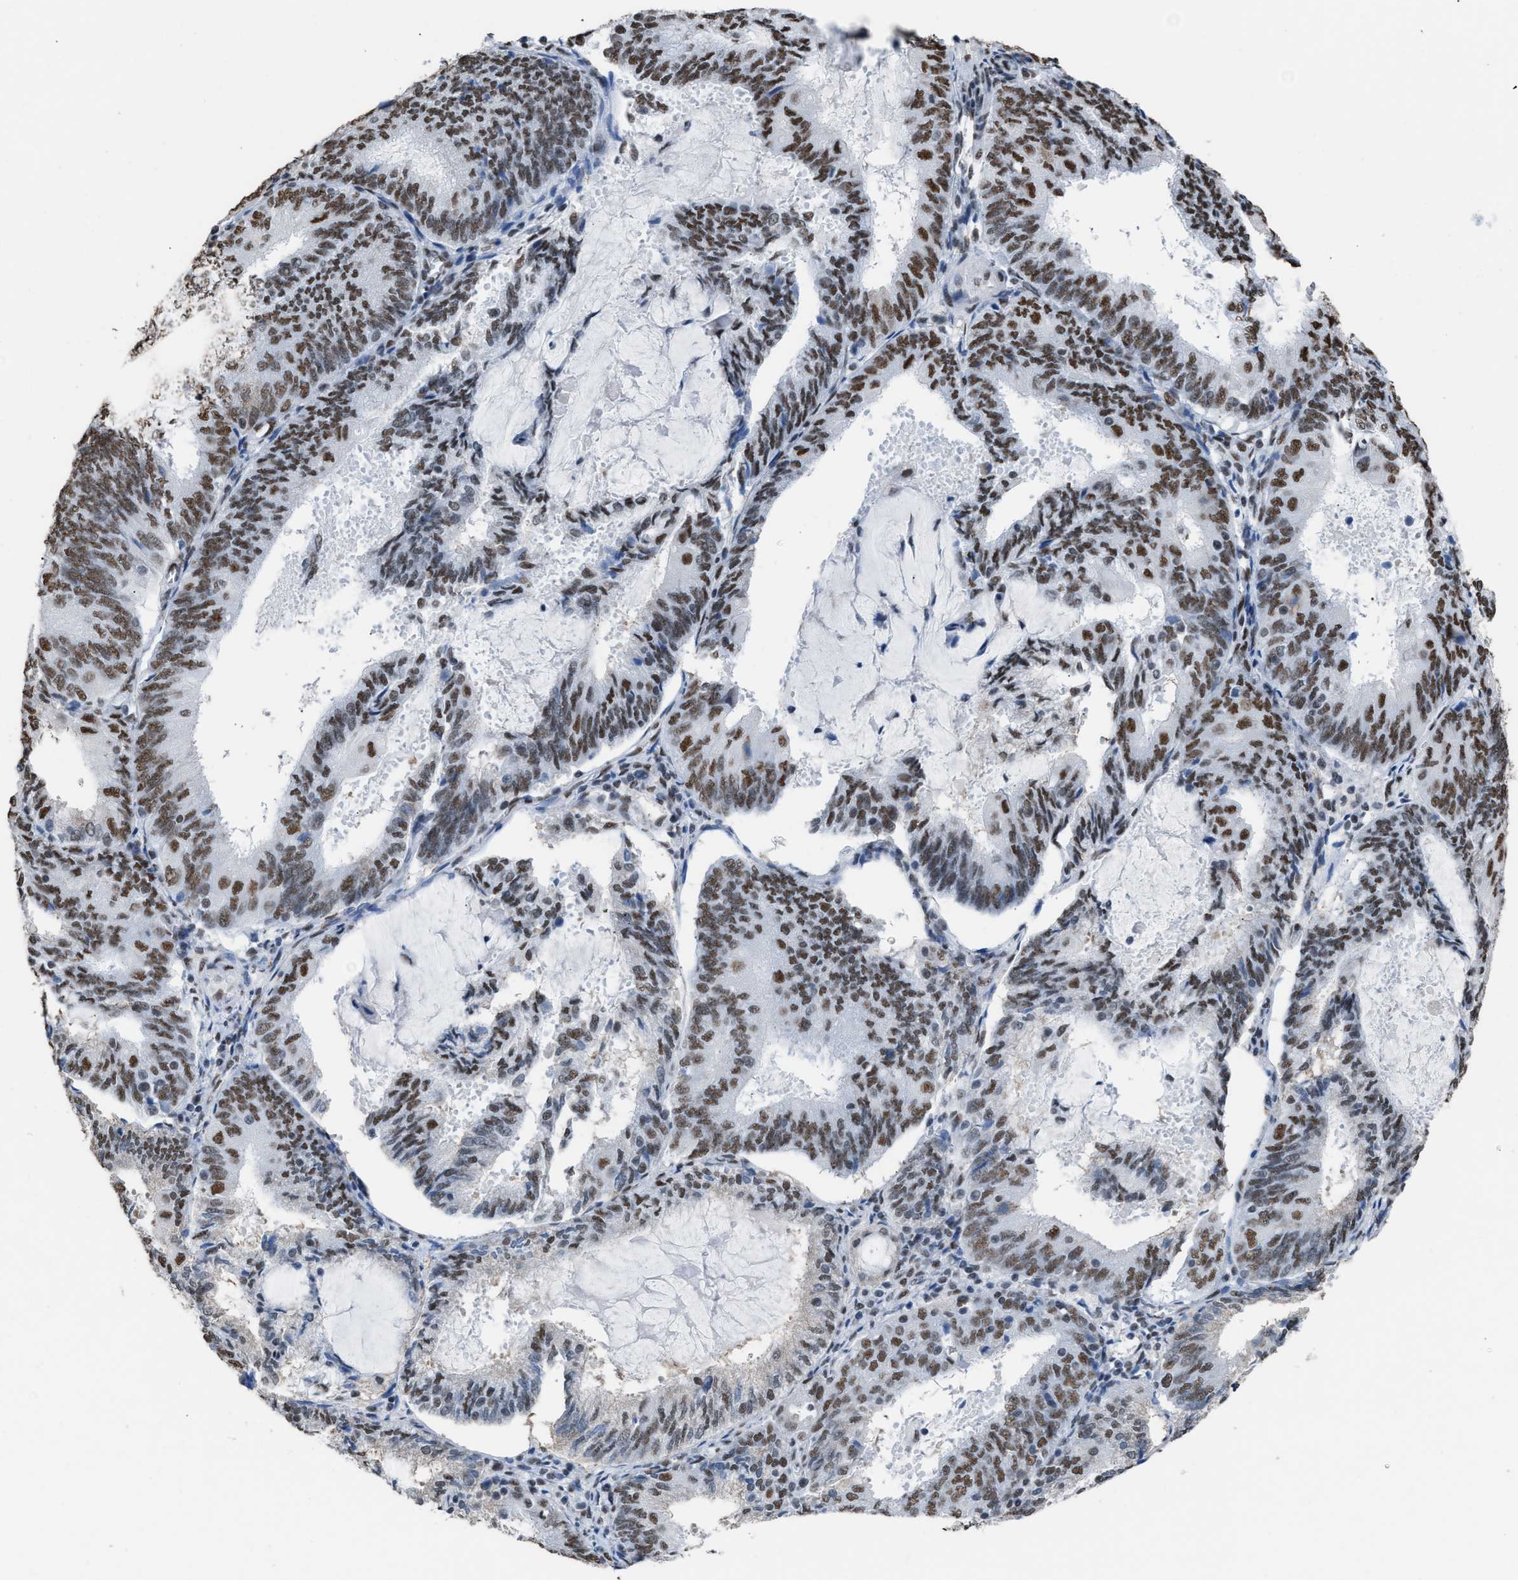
{"staining": {"intensity": "moderate", "quantity": ">75%", "location": "nuclear"}, "tissue": "endometrial cancer", "cell_type": "Tumor cells", "image_type": "cancer", "snomed": [{"axis": "morphology", "description": "Adenocarcinoma, NOS"}, {"axis": "topography", "description": "Endometrium"}], "caption": "Moderate nuclear staining for a protein is seen in approximately >75% of tumor cells of endometrial adenocarcinoma using immunohistochemistry (IHC).", "gene": "CCAR2", "patient": {"sex": "female", "age": 81}}